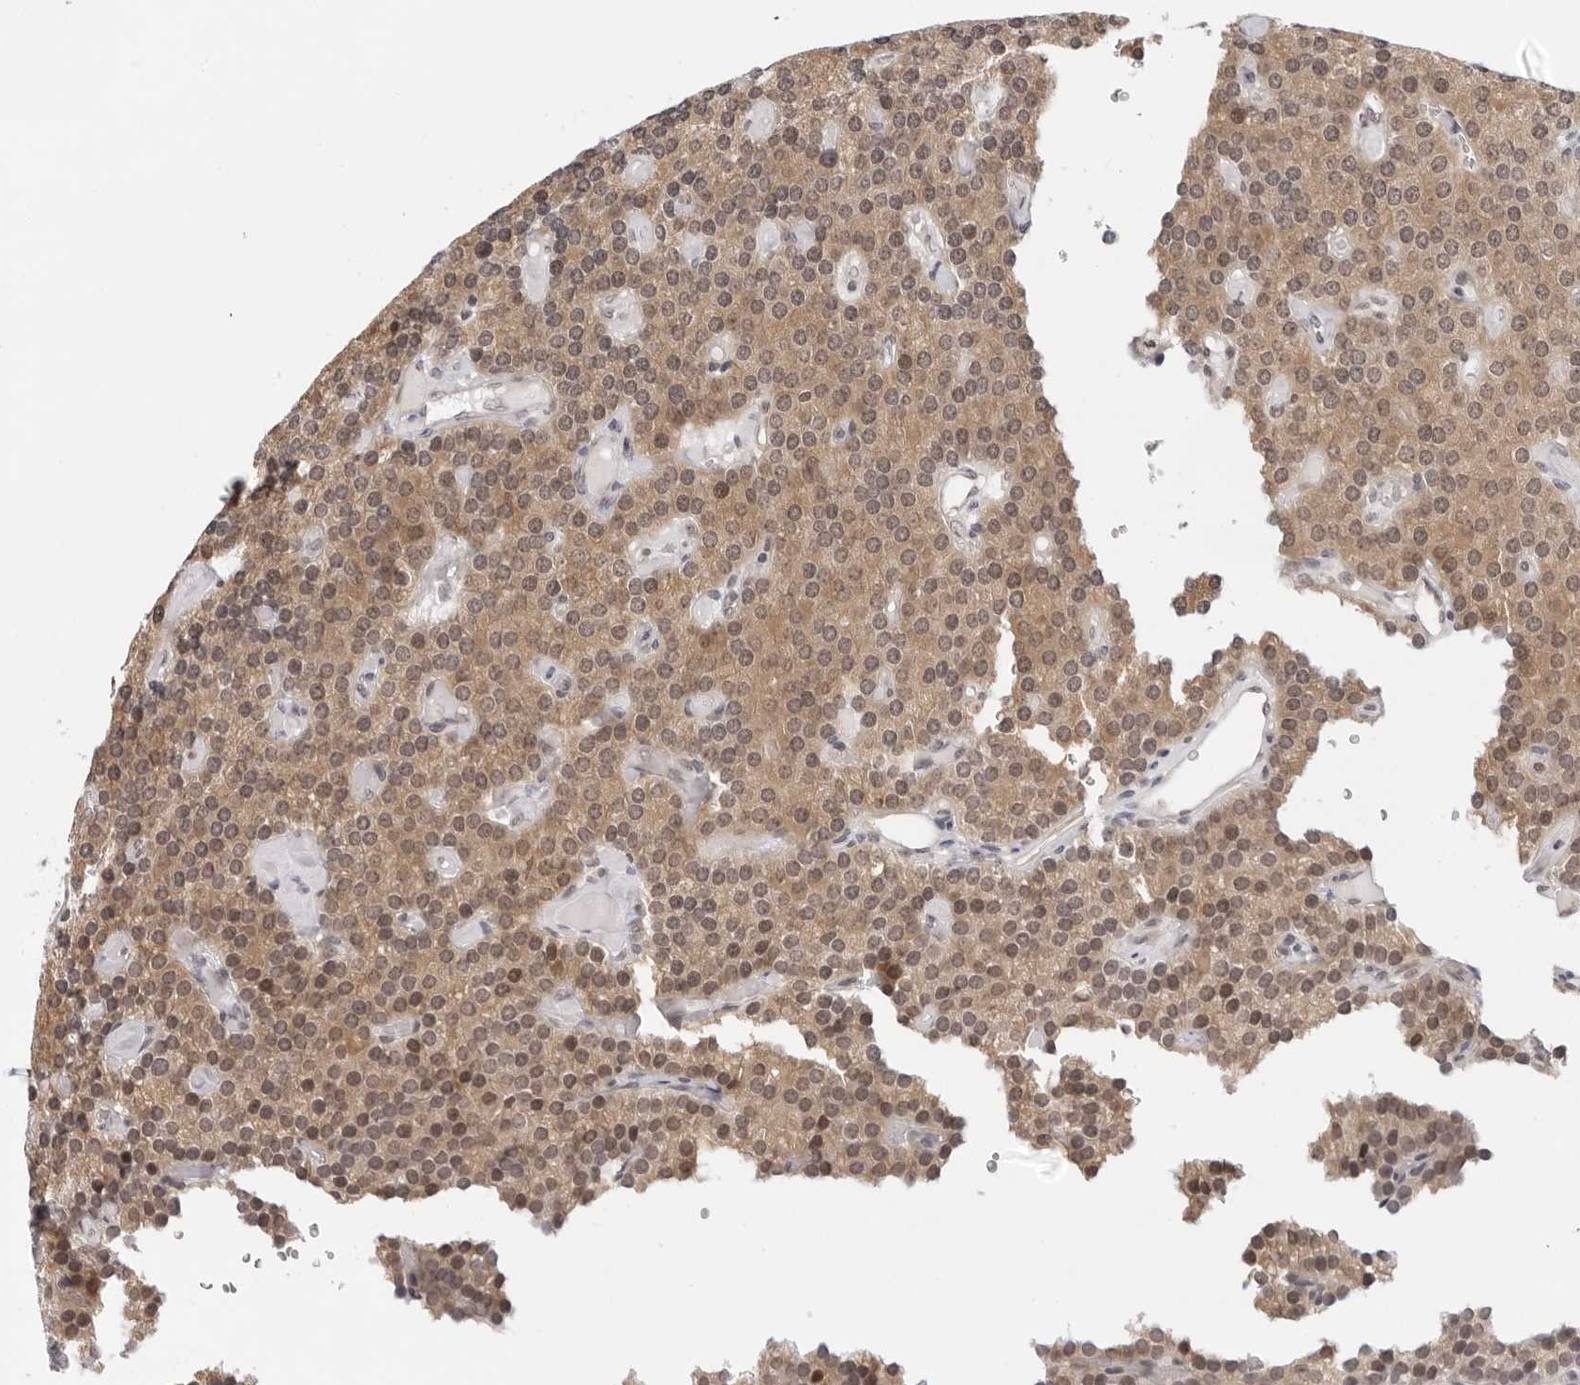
{"staining": {"intensity": "moderate", "quantity": ">75%", "location": "cytoplasmic/membranous,nuclear"}, "tissue": "parathyroid gland", "cell_type": "Glandular cells", "image_type": "normal", "snomed": [{"axis": "morphology", "description": "Normal tissue, NOS"}, {"axis": "morphology", "description": "Adenoma, NOS"}, {"axis": "topography", "description": "Parathyroid gland"}], "caption": "High-power microscopy captured an immunohistochemistry histopathology image of unremarkable parathyroid gland, revealing moderate cytoplasmic/membranous,nuclear staining in about >75% of glandular cells.", "gene": "ITGB3BP", "patient": {"sex": "female", "age": 86}}